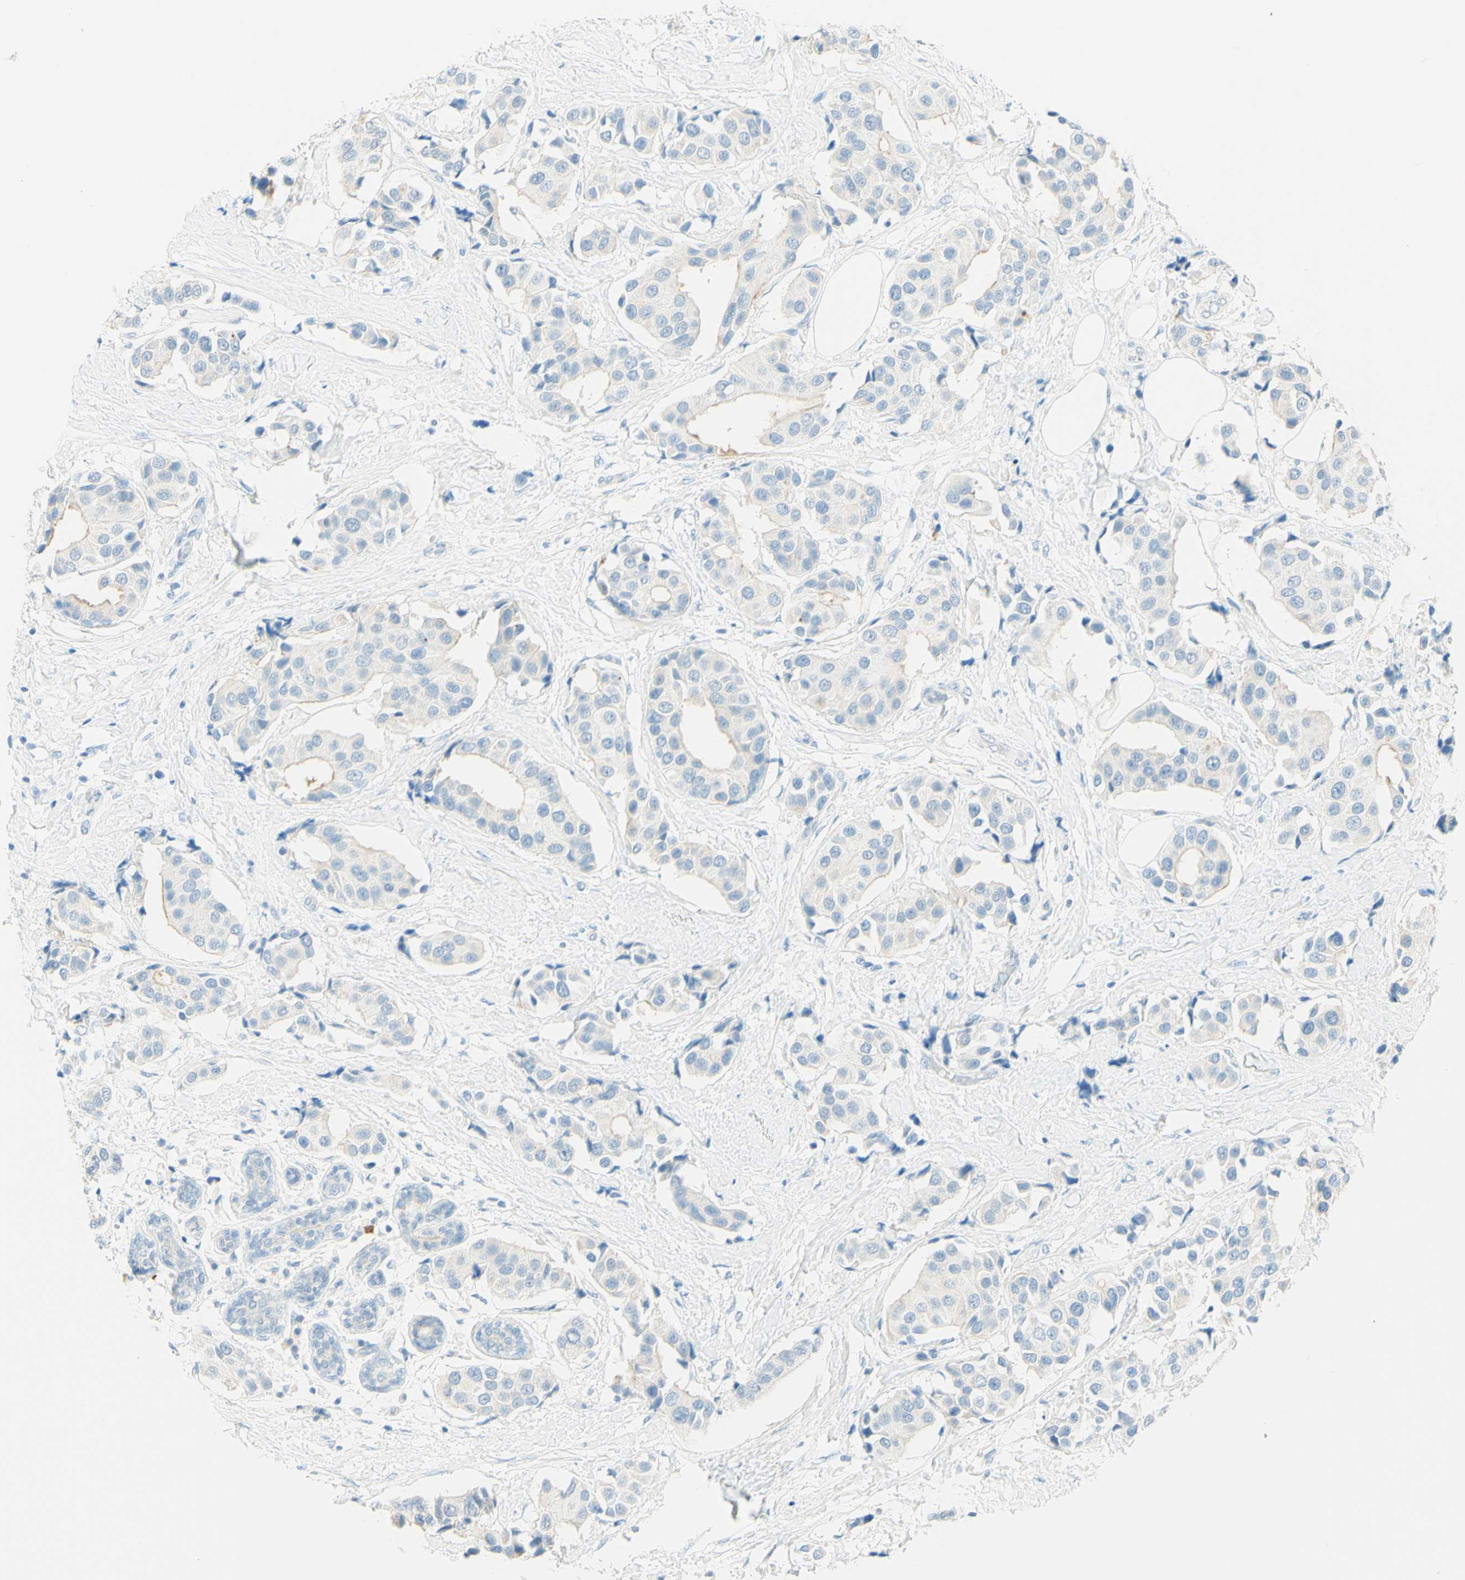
{"staining": {"intensity": "negative", "quantity": "none", "location": "none"}, "tissue": "breast cancer", "cell_type": "Tumor cells", "image_type": "cancer", "snomed": [{"axis": "morphology", "description": "Normal tissue, NOS"}, {"axis": "morphology", "description": "Duct carcinoma"}, {"axis": "topography", "description": "Breast"}], "caption": "High power microscopy histopathology image of an immunohistochemistry image of breast cancer, revealing no significant positivity in tumor cells. The staining is performed using DAB (3,3'-diaminobenzidine) brown chromogen with nuclei counter-stained in using hematoxylin.", "gene": "TMEM132D", "patient": {"sex": "female", "age": 39}}